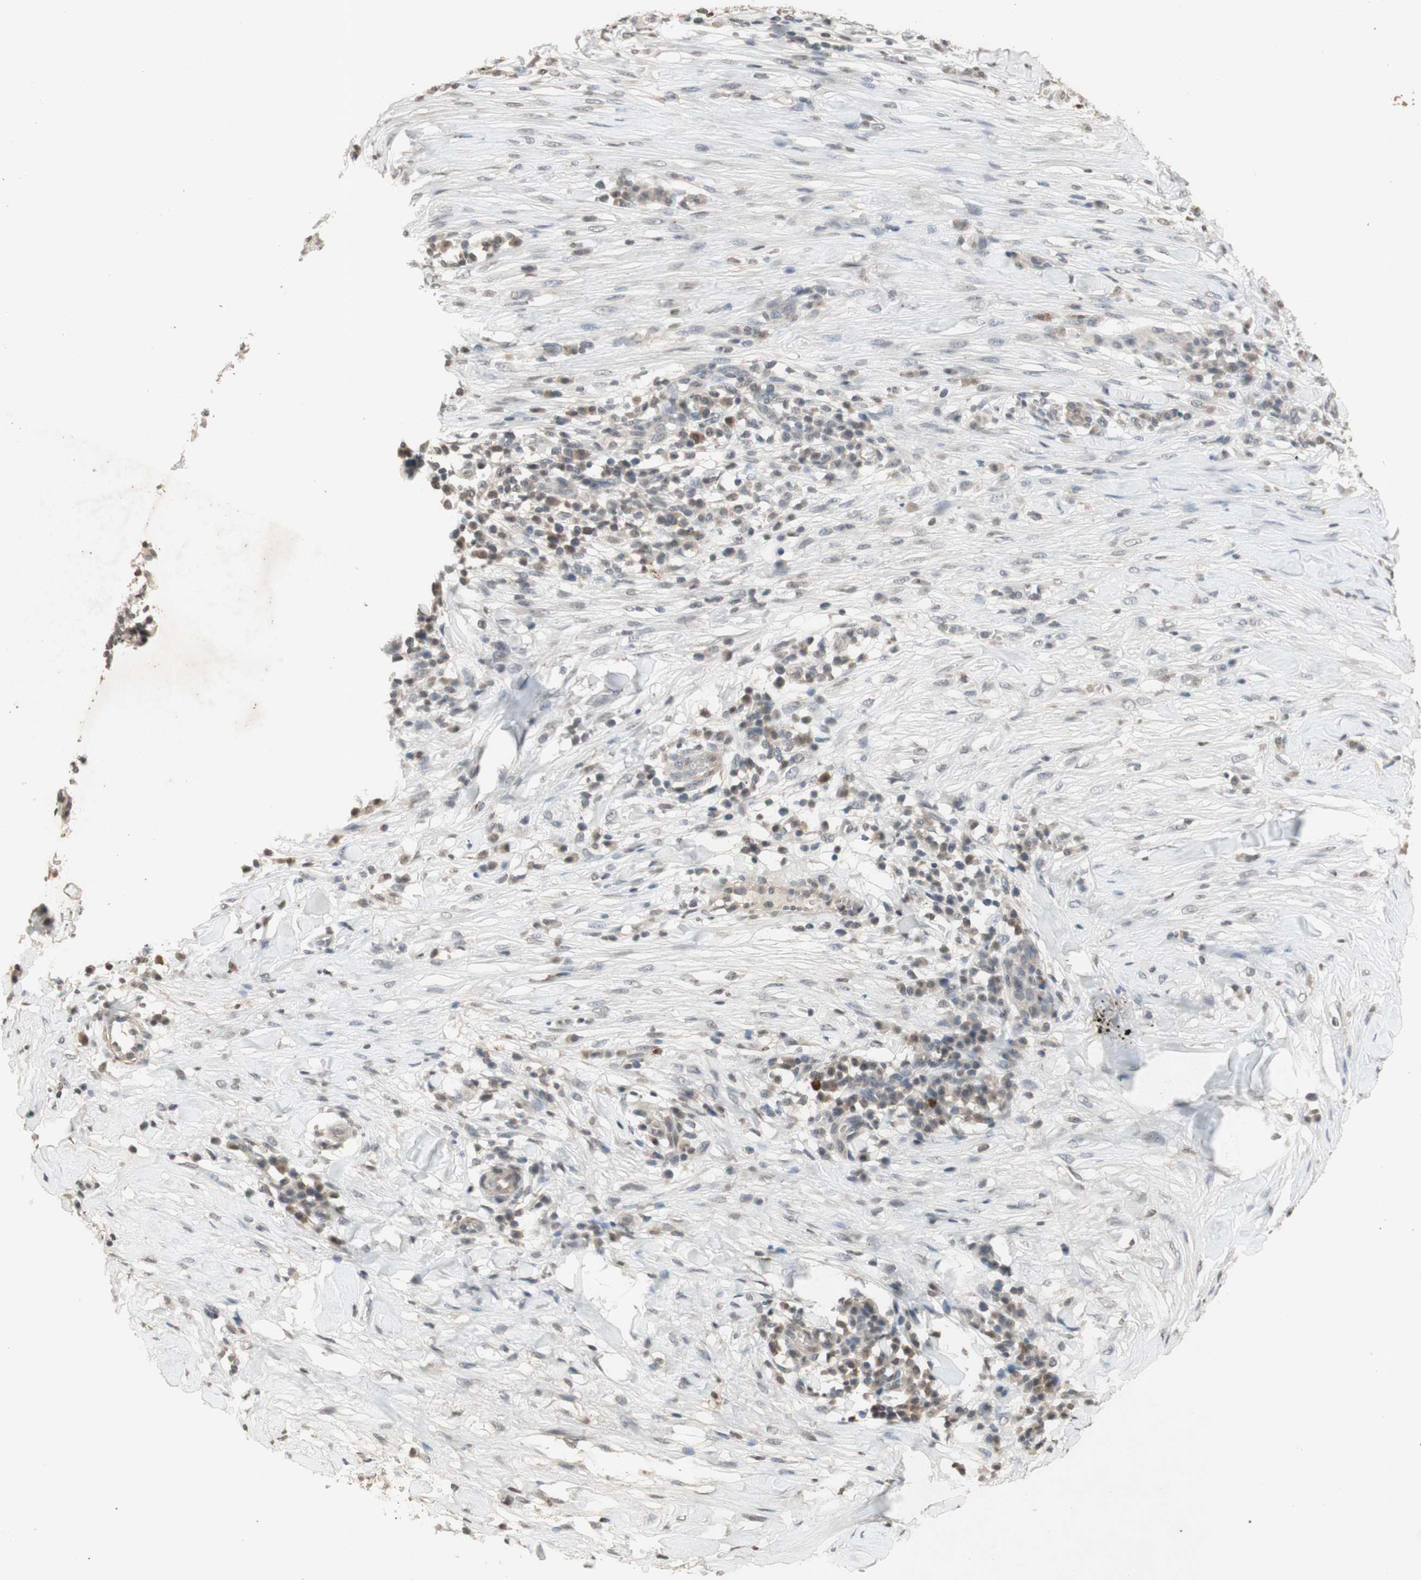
{"staining": {"intensity": "negative", "quantity": "none", "location": "none"}, "tissue": "skin cancer", "cell_type": "Tumor cells", "image_type": "cancer", "snomed": [{"axis": "morphology", "description": "Squamous cell carcinoma, NOS"}, {"axis": "topography", "description": "Skin"}], "caption": "This is a micrograph of immunohistochemistry staining of skin cancer, which shows no expression in tumor cells. (Immunohistochemistry (ihc), brightfield microscopy, high magnification).", "gene": "GLI1", "patient": {"sex": "male", "age": 24}}